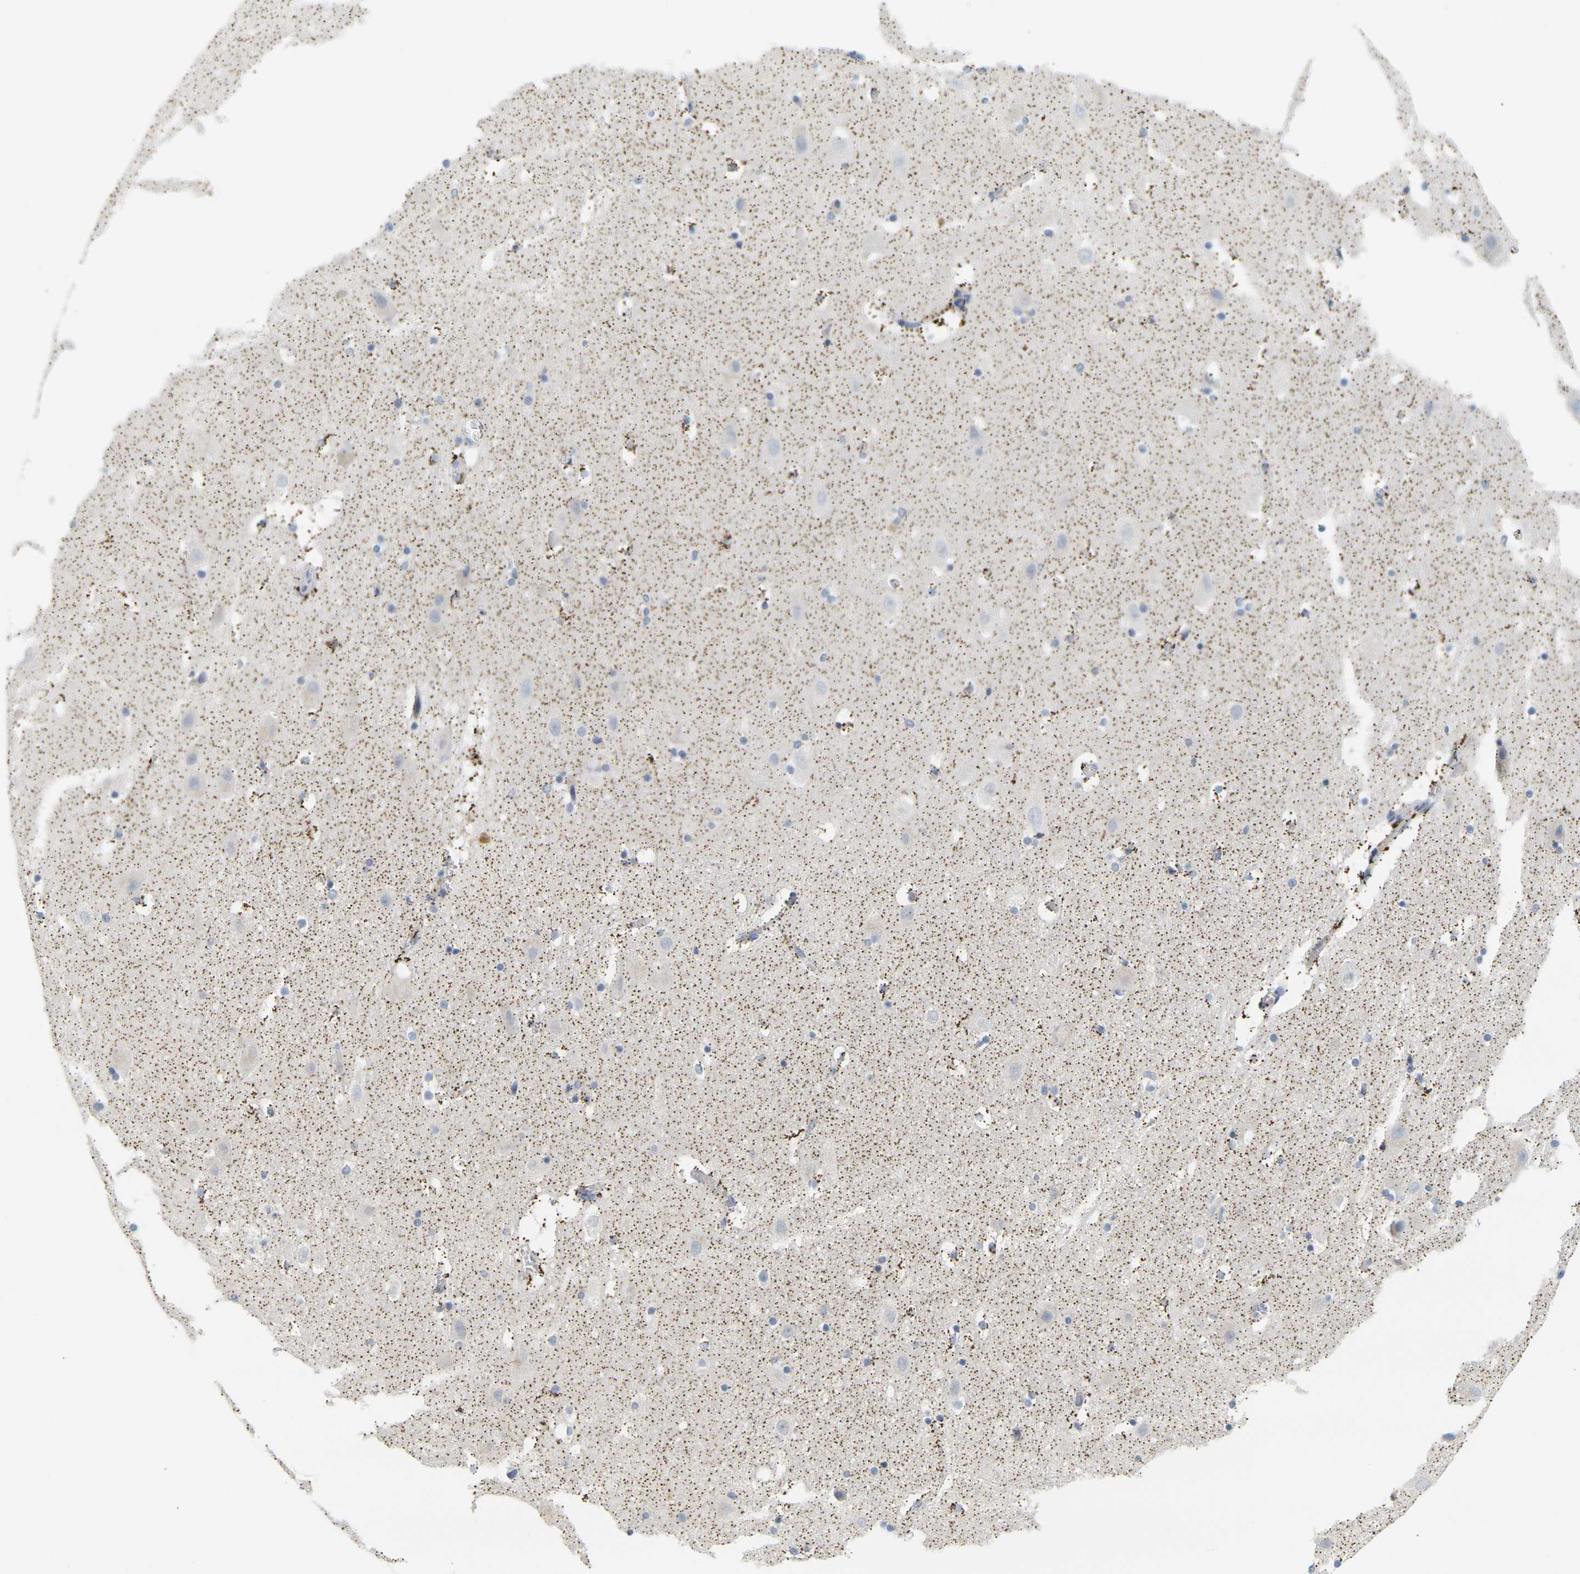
{"staining": {"intensity": "moderate", "quantity": "<25%", "location": "cytoplasmic/membranous"}, "tissue": "hippocampus", "cell_type": "Glial cells", "image_type": "normal", "snomed": [{"axis": "morphology", "description": "Normal tissue, NOS"}, {"axis": "topography", "description": "Hippocampus"}], "caption": "Unremarkable hippocampus shows moderate cytoplasmic/membranous staining in about <25% of glial cells.", "gene": "KLK5", "patient": {"sex": "male", "age": 45}}